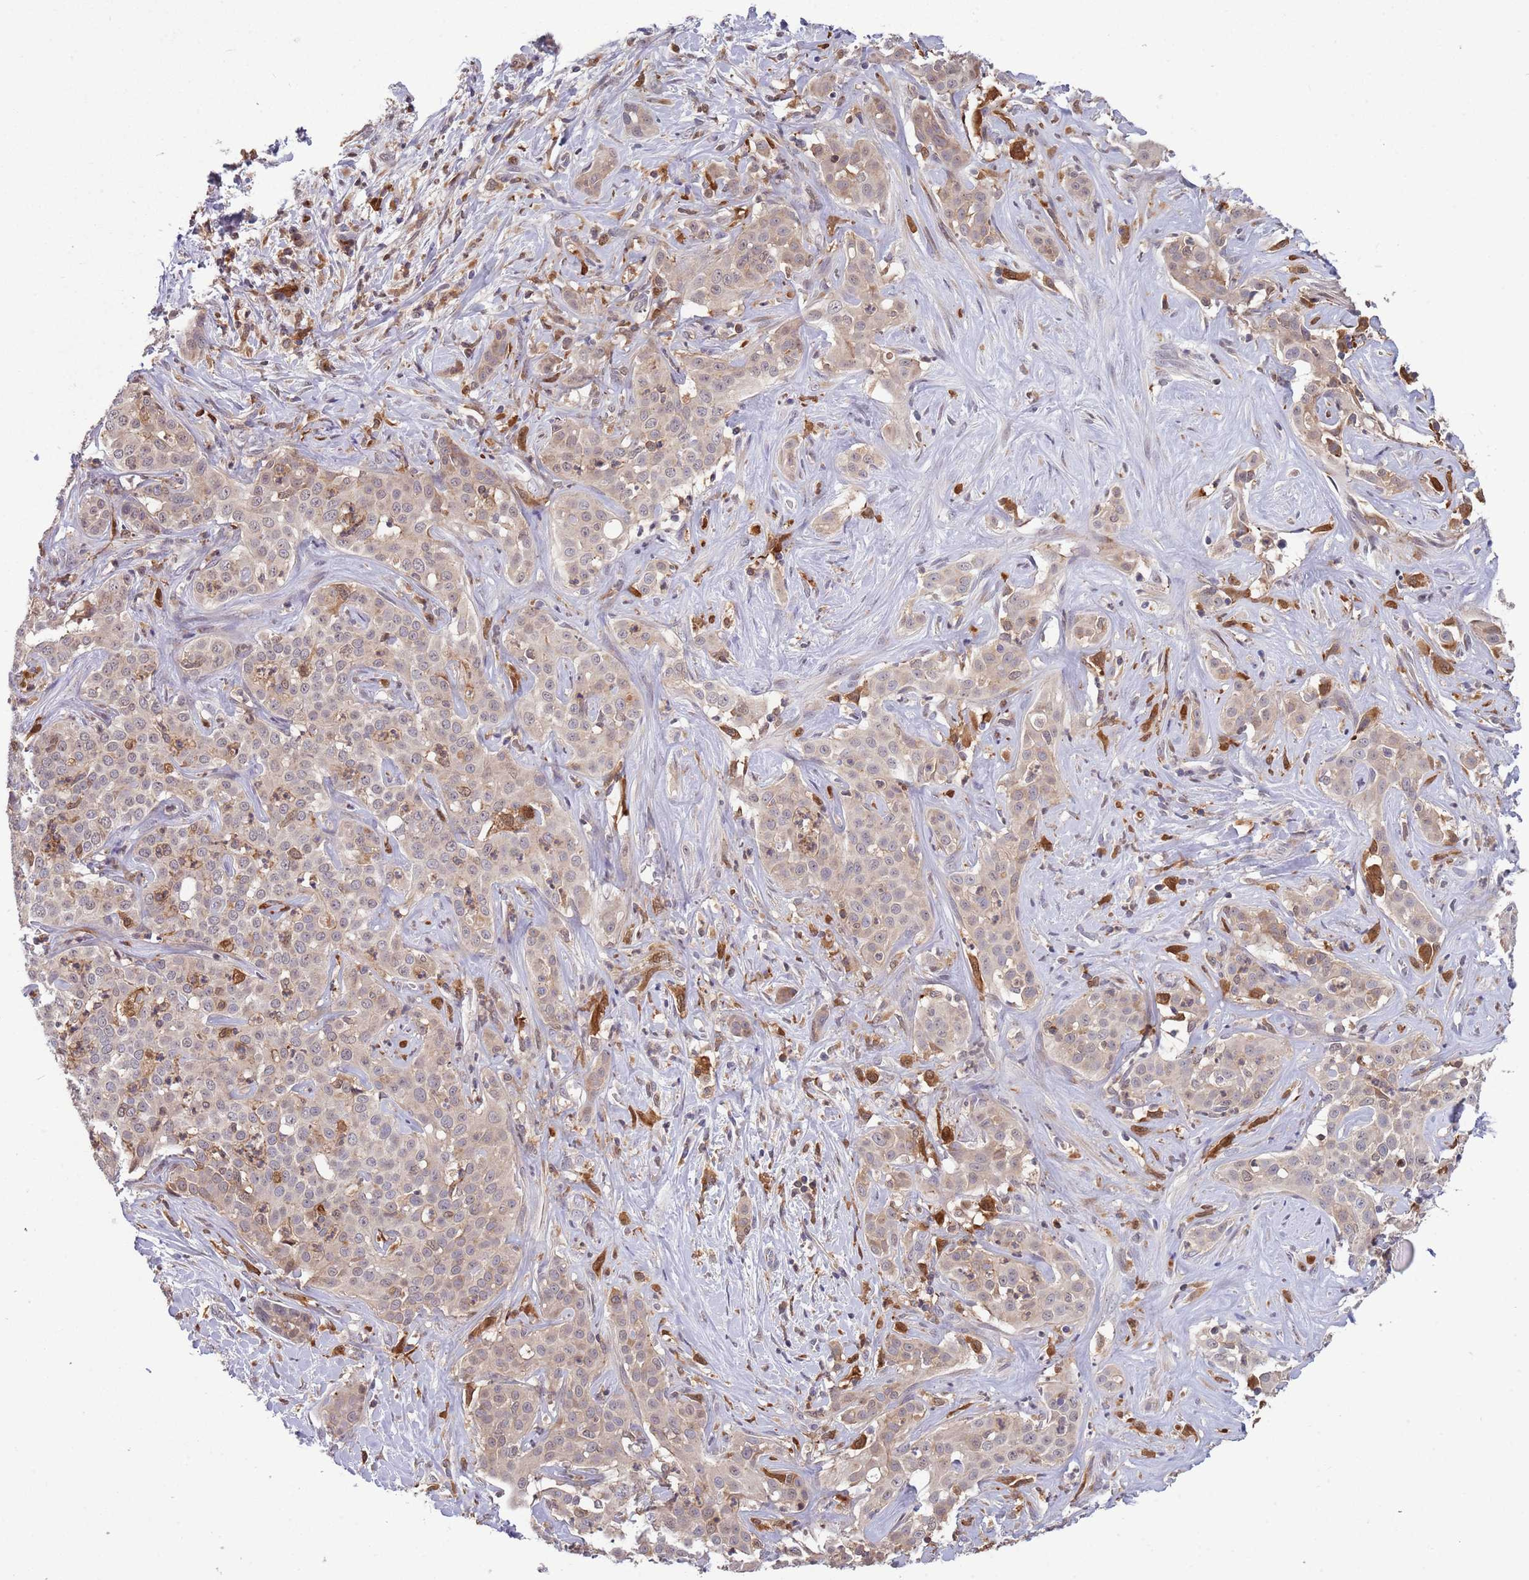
{"staining": {"intensity": "weak", "quantity": "<25%", "location": "cytoplasmic/membranous"}, "tissue": "liver cancer", "cell_type": "Tumor cells", "image_type": "cancer", "snomed": [{"axis": "morphology", "description": "Cholangiocarcinoma"}, {"axis": "topography", "description": "Liver"}], "caption": "IHC photomicrograph of neoplastic tissue: liver cancer stained with DAB (3,3'-diaminobenzidine) reveals no significant protein positivity in tumor cells.", "gene": "CCNJL", "patient": {"sex": "male", "age": 67}}